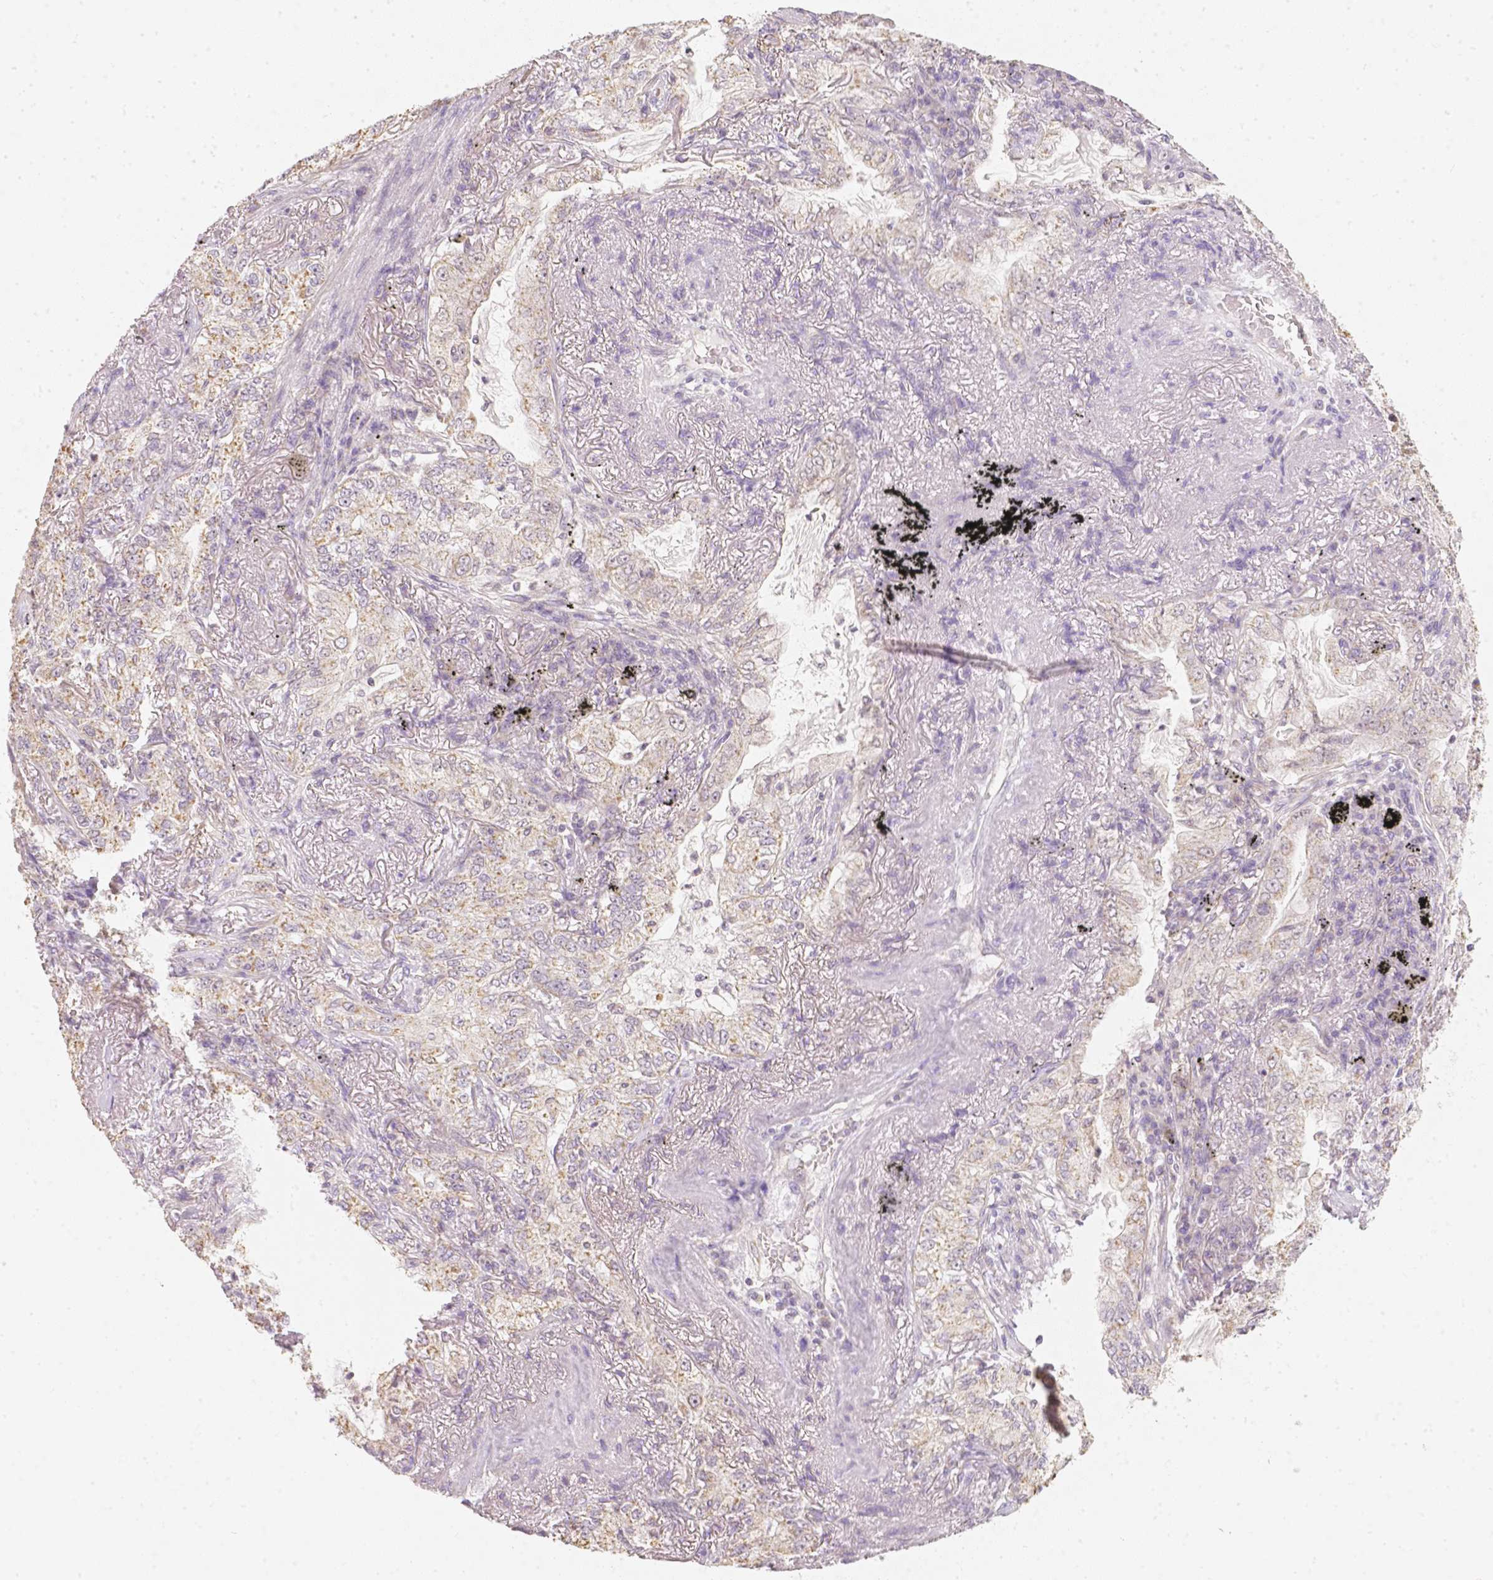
{"staining": {"intensity": "negative", "quantity": "none", "location": "none"}, "tissue": "lung cancer", "cell_type": "Tumor cells", "image_type": "cancer", "snomed": [{"axis": "morphology", "description": "Adenocarcinoma, NOS"}, {"axis": "topography", "description": "Lung"}], "caption": "Tumor cells show no significant protein positivity in lung cancer.", "gene": "NVL", "patient": {"sex": "female", "age": 73}}